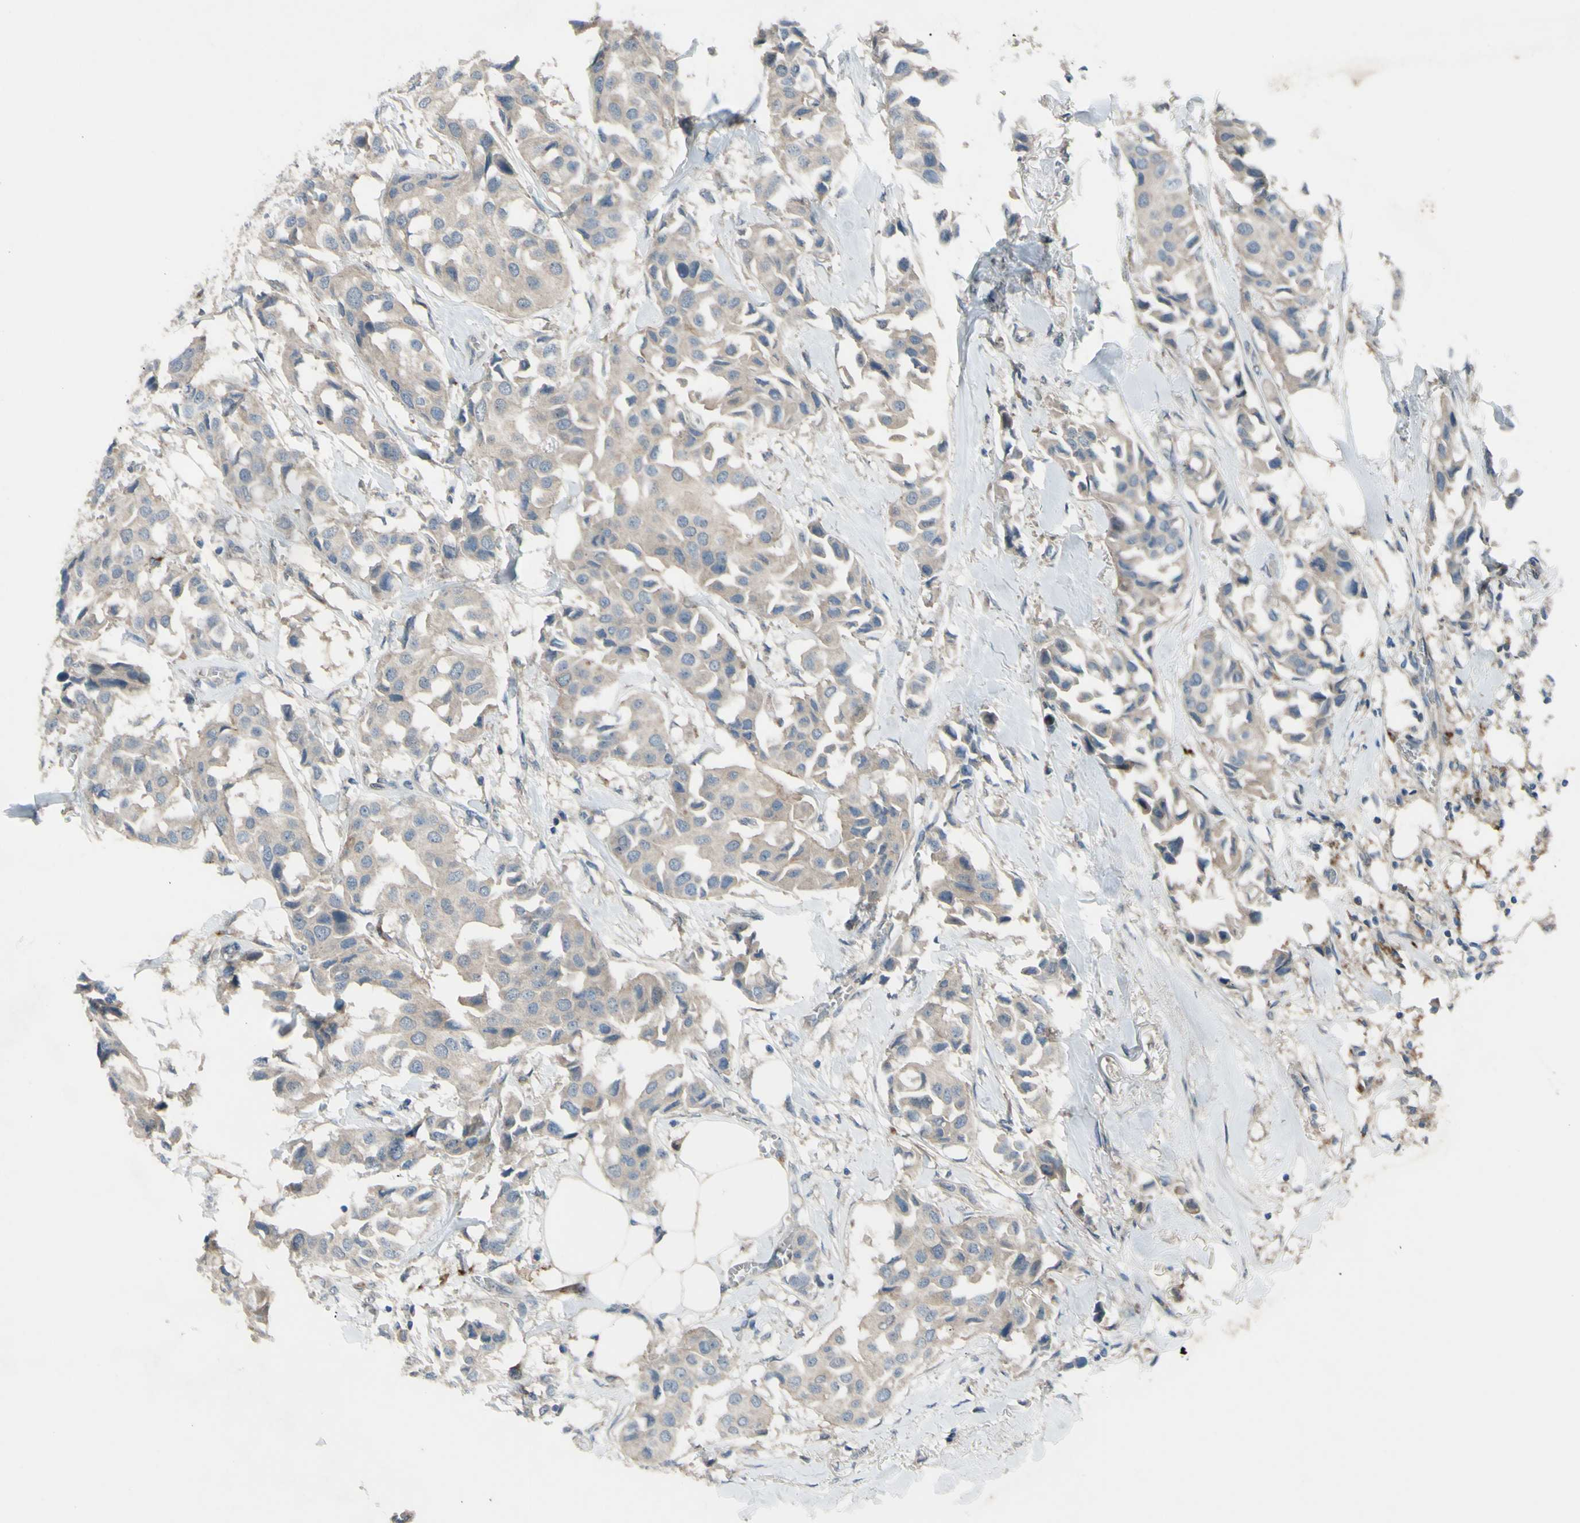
{"staining": {"intensity": "weak", "quantity": ">75%", "location": "cytoplasmic/membranous"}, "tissue": "breast cancer", "cell_type": "Tumor cells", "image_type": "cancer", "snomed": [{"axis": "morphology", "description": "Duct carcinoma"}, {"axis": "topography", "description": "Breast"}], "caption": "A low amount of weak cytoplasmic/membranous positivity is seen in approximately >75% of tumor cells in invasive ductal carcinoma (breast) tissue. The staining was performed using DAB, with brown indicating positive protein expression. Nuclei are stained blue with hematoxylin.", "gene": "AFP", "patient": {"sex": "female", "age": 80}}